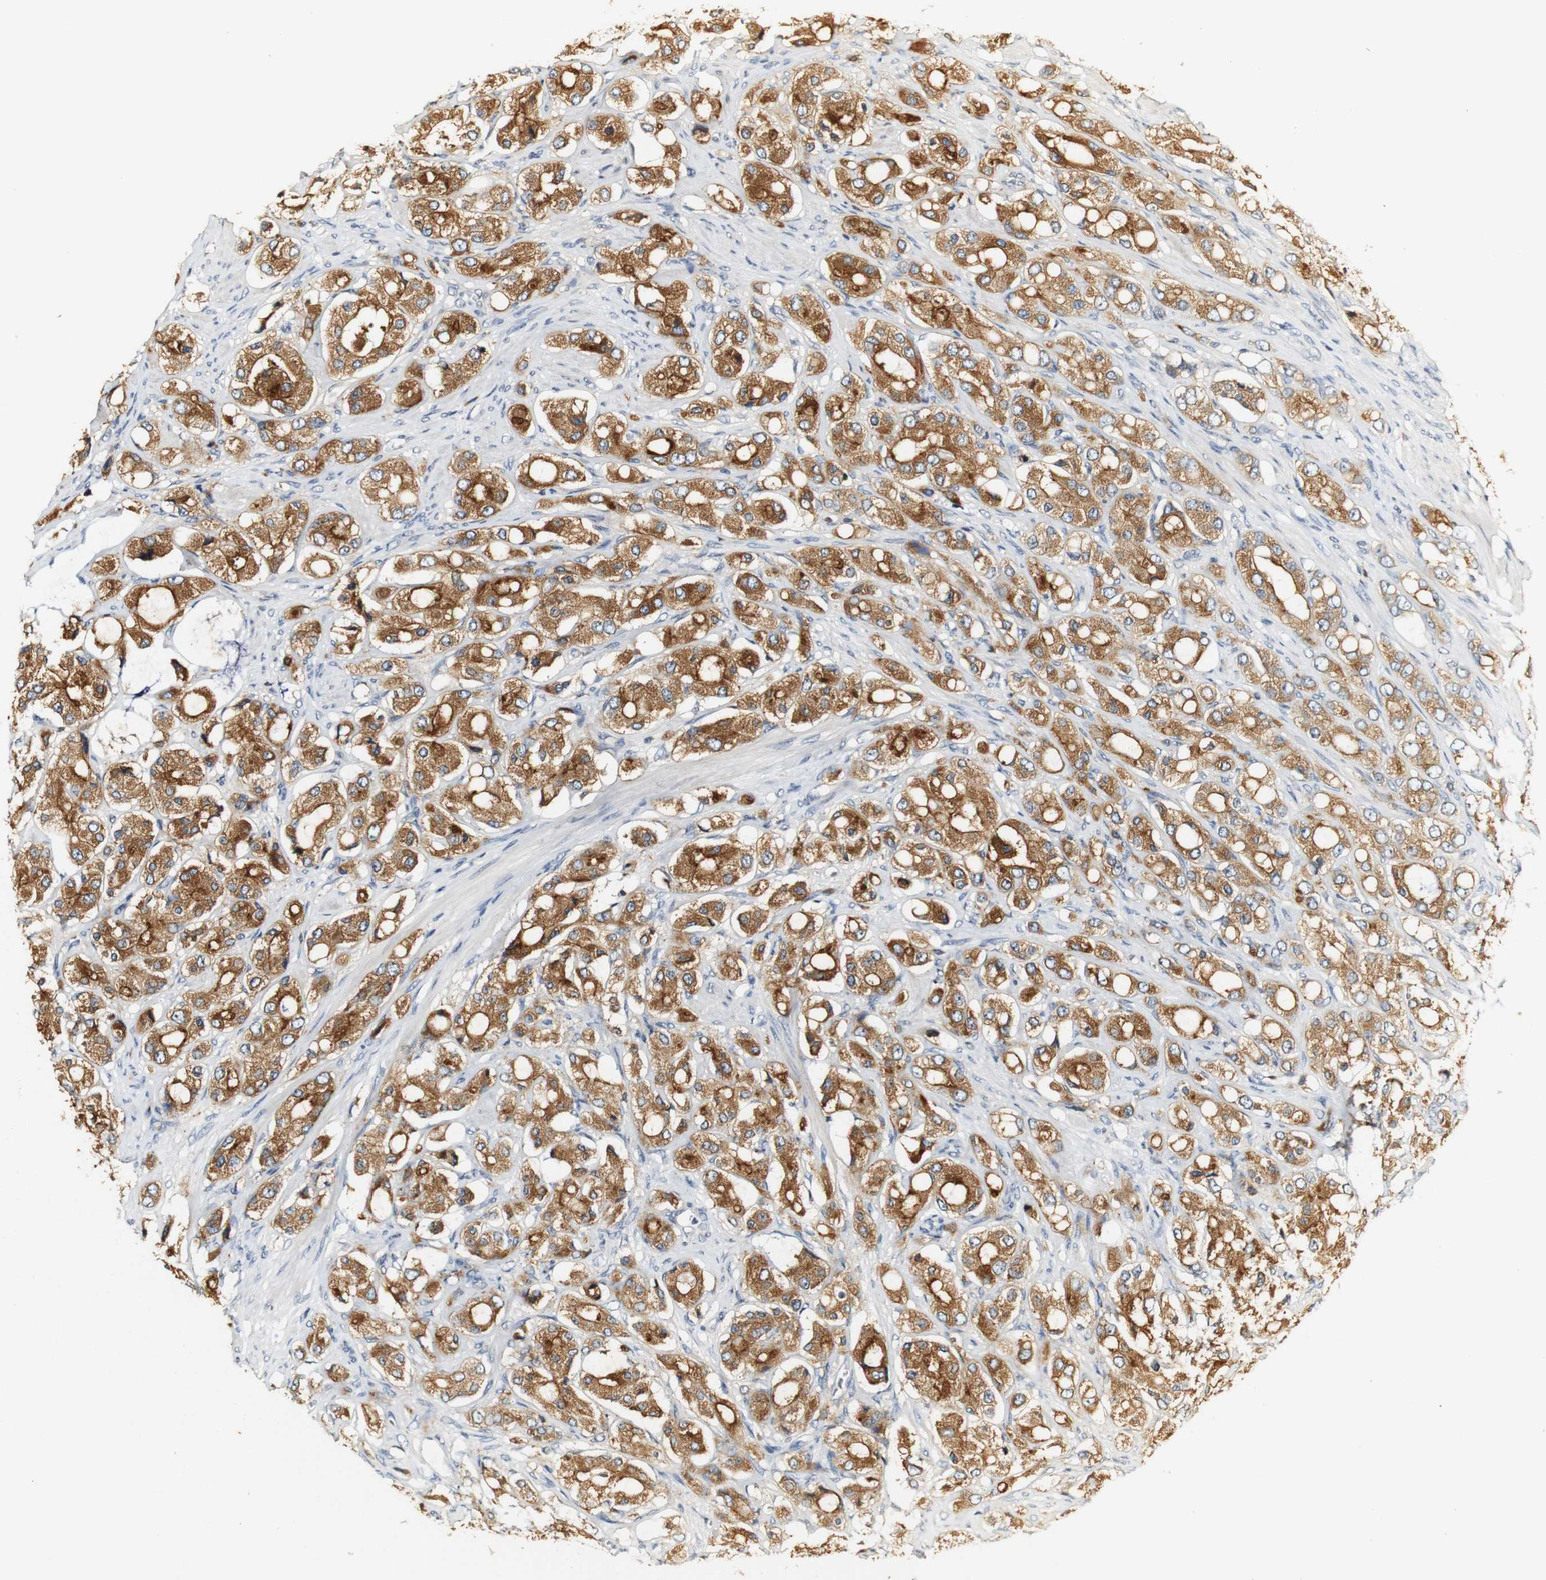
{"staining": {"intensity": "moderate", "quantity": ">75%", "location": "cytoplasmic/membranous"}, "tissue": "prostate cancer", "cell_type": "Tumor cells", "image_type": "cancer", "snomed": [{"axis": "morphology", "description": "Adenocarcinoma, High grade"}, {"axis": "topography", "description": "Prostate"}], "caption": "IHC (DAB (3,3'-diaminobenzidine)) staining of prostate cancer displays moderate cytoplasmic/membranous protein expression in about >75% of tumor cells.", "gene": "SYT7", "patient": {"sex": "male", "age": 65}}